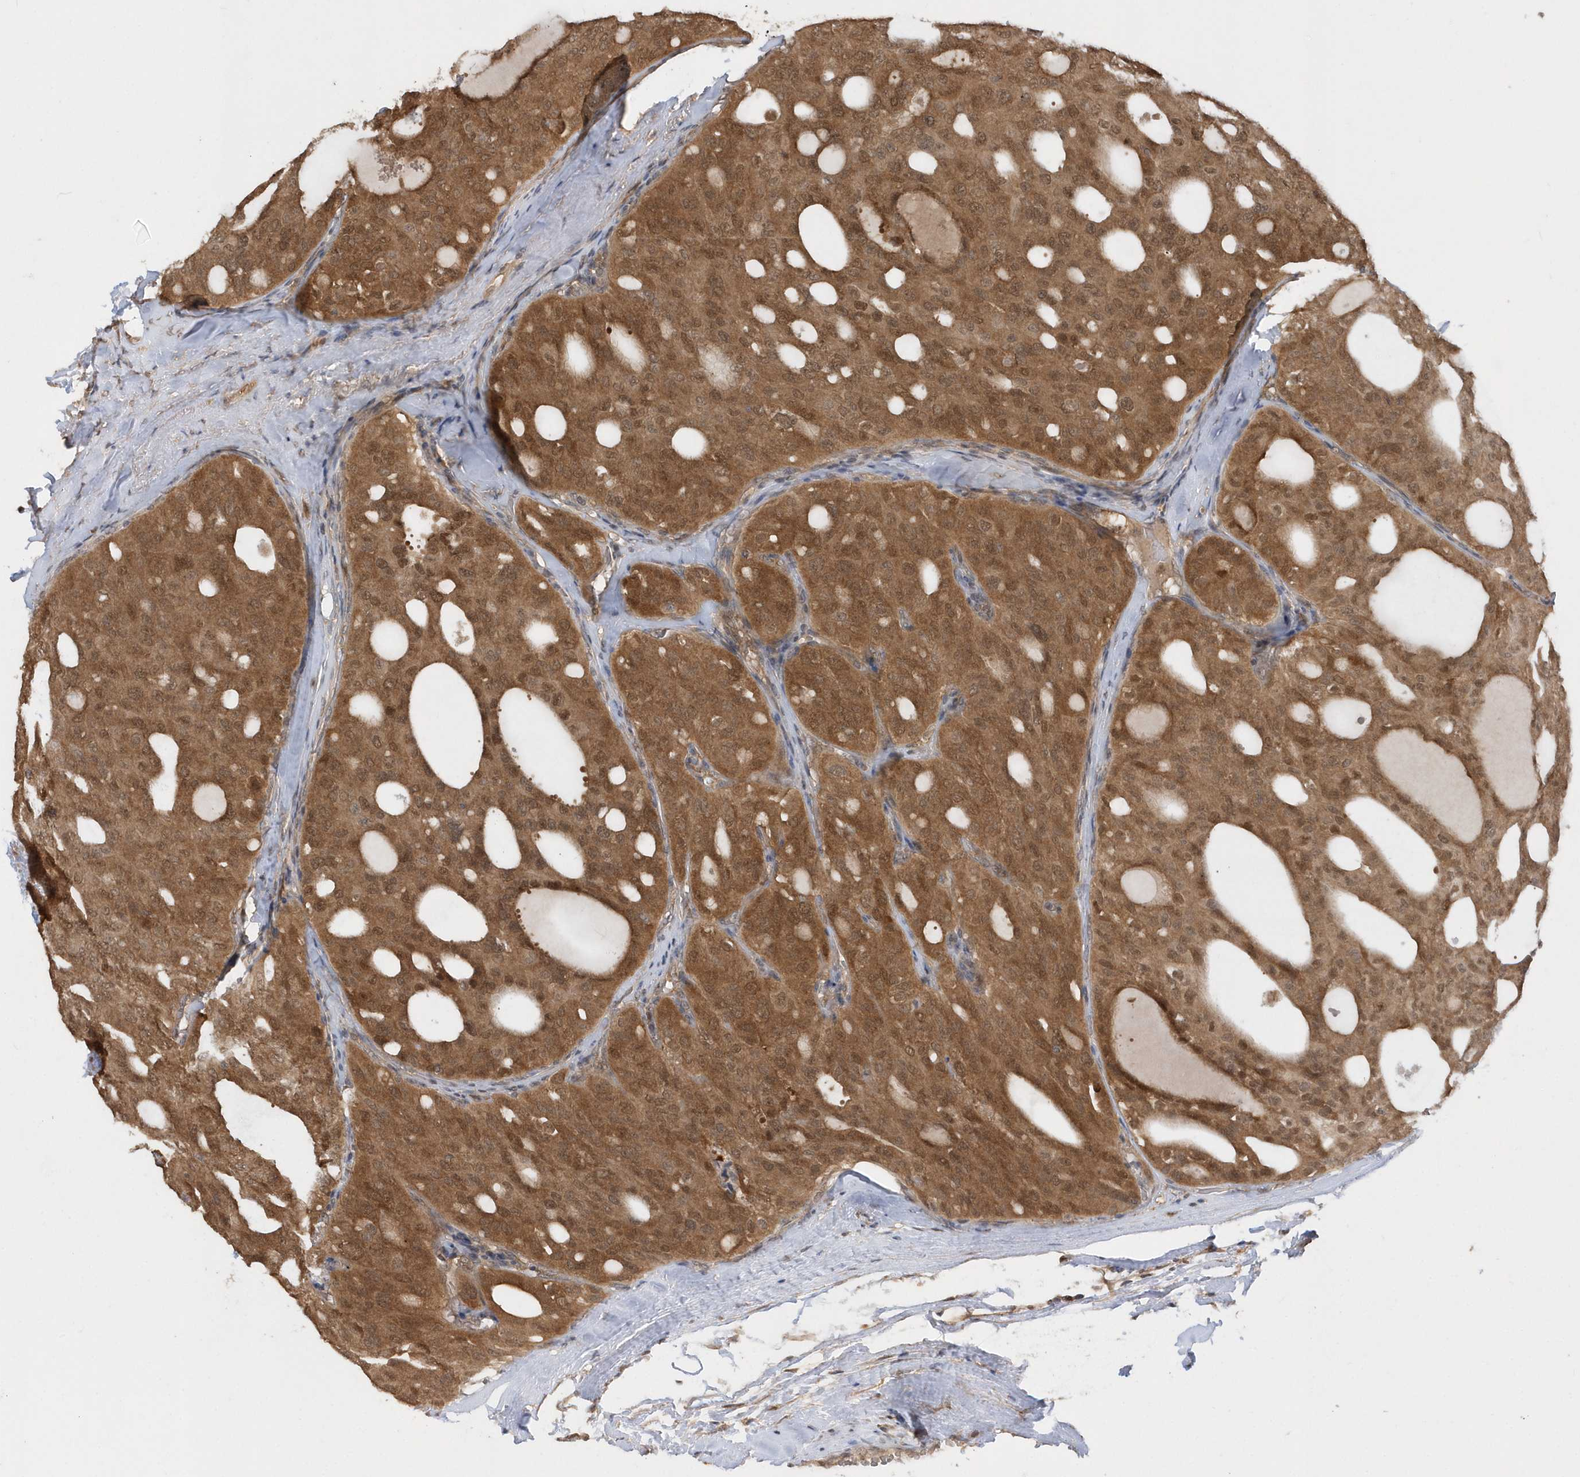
{"staining": {"intensity": "moderate", "quantity": ">75%", "location": "cytoplasmic/membranous,nuclear"}, "tissue": "thyroid cancer", "cell_type": "Tumor cells", "image_type": "cancer", "snomed": [{"axis": "morphology", "description": "Follicular adenoma carcinoma, NOS"}, {"axis": "topography", "description": "Thyroid gland"}], "caption": "Brown immunohistochemical staining in thyroid cancer demonstrates moderate cytoplasmic/membranous and nuclear positivity in about >75% of tumor cells.", "gene": "RPE", "patient": {"sex": "male", "age": 75}}